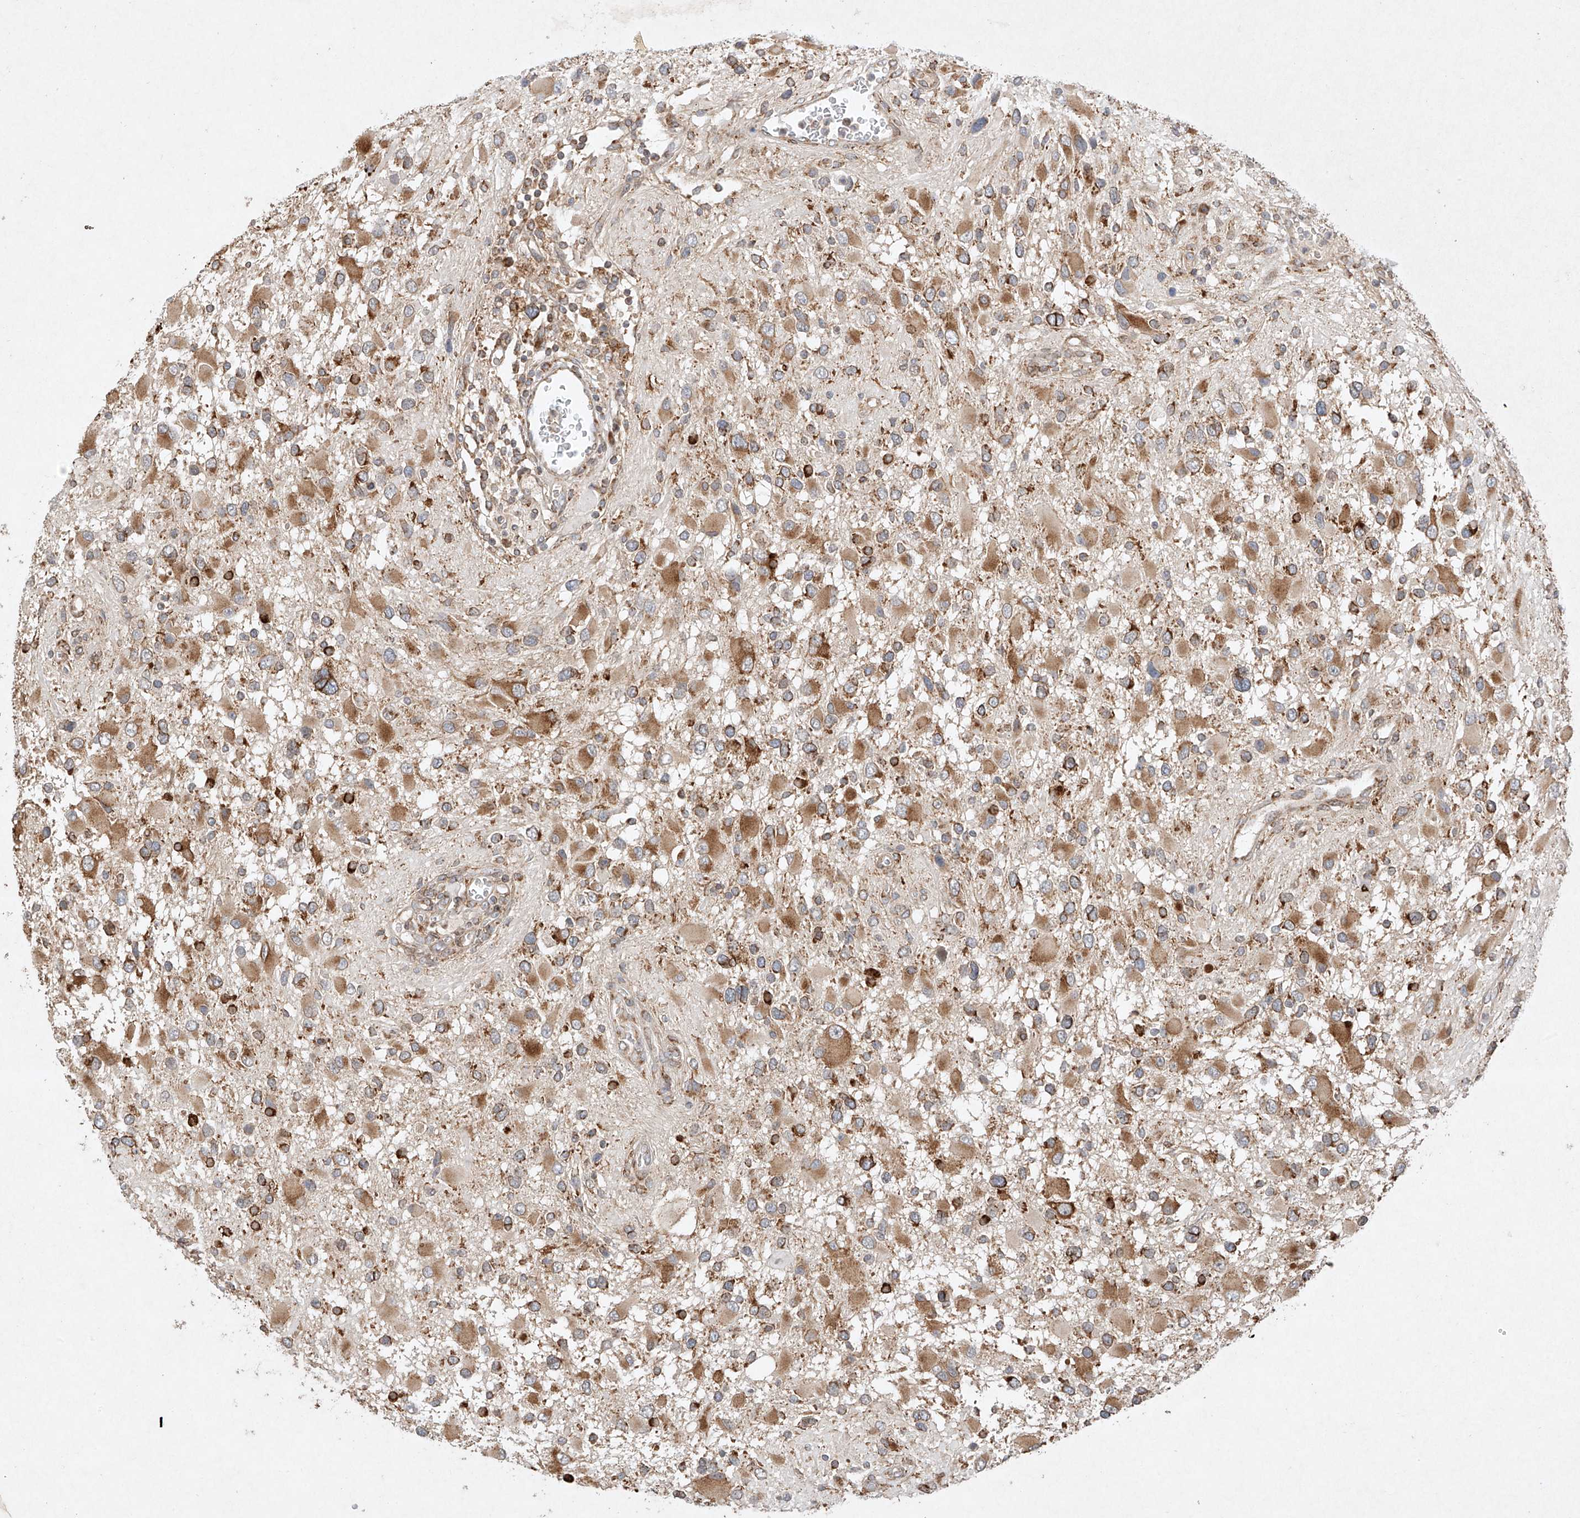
{"staining": {"intensity": "strong", "quantity": "25%-75%", "location": "cytoplasmic/membranous"}, "tissue": "glioma", "cell_type": "Tumor cells", "image_type": "cancer", "snomed": [{"axis": "morphology", "description": "Glioma, malignant, High grade"}, {"axis": "topography", "description": "Brain"}], "caption": "Strong cytoplasmic/membranous positivity is appreciated in approximately 25%-75% of tumor cells in glioma.", "gene": "SEMA3B", "patient": {"sex": "male", "age": 53}}